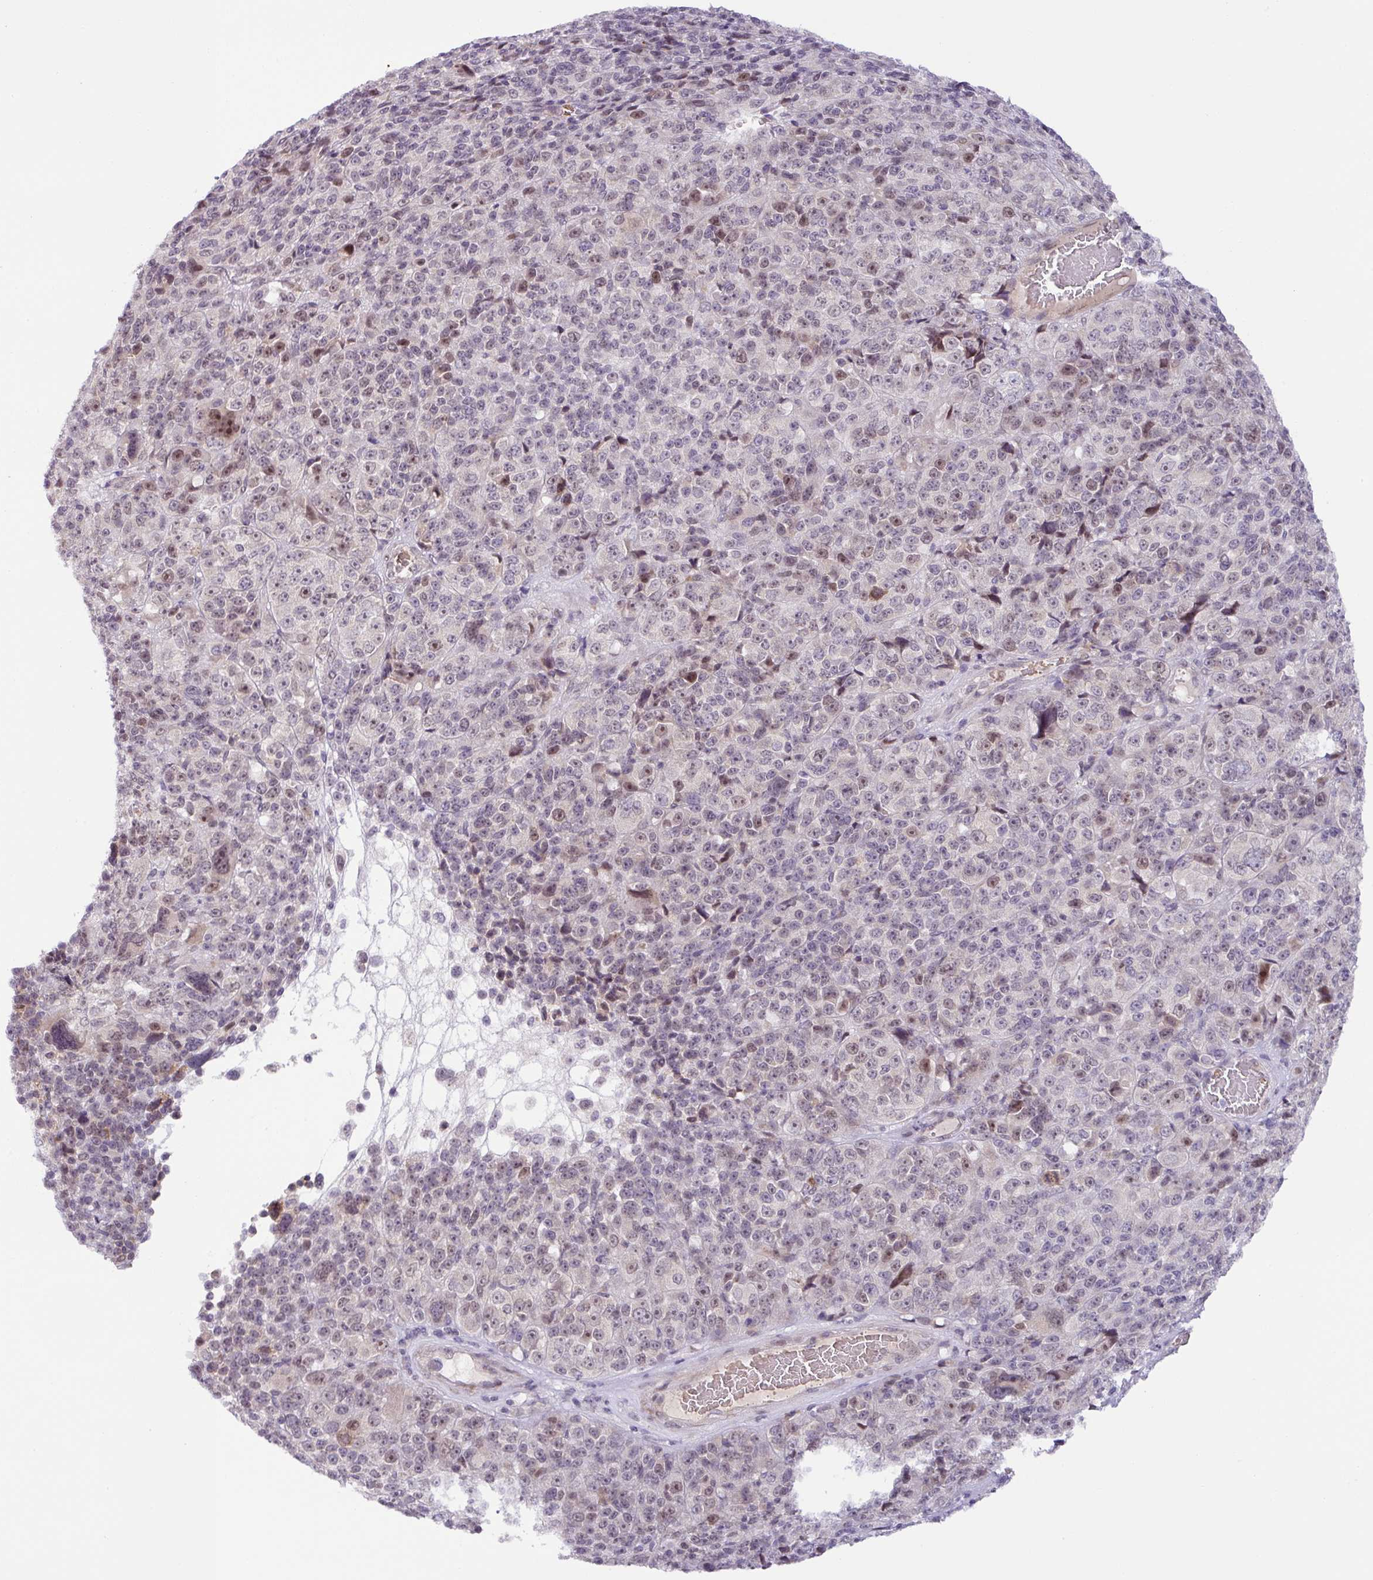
{"staining": {"intensity": "moderate", "quantity": "<25%", "location": "nuclear"}, "tissue": "melanoma", "cell_type": "Tumor cells", "image_type": "cancer", "snomed": [{"axis": "morphology", "description": "Malignant melanoma, Metastatic site"}, {"axis": "topography", "description": "Brain"}], "caption": "IHC staining of malignant melanoma (metastatic site), which shows low levels of moderate nuclear expression in about <25% of tumor cells indicating moderate nuclear protein staining. The staining was performed using DAB (brown) for protein detection and nuclei were counterstained in hematoxylin (blue).", "gene": "PARP2", "patient": {"sex": "female", "age": 56}}